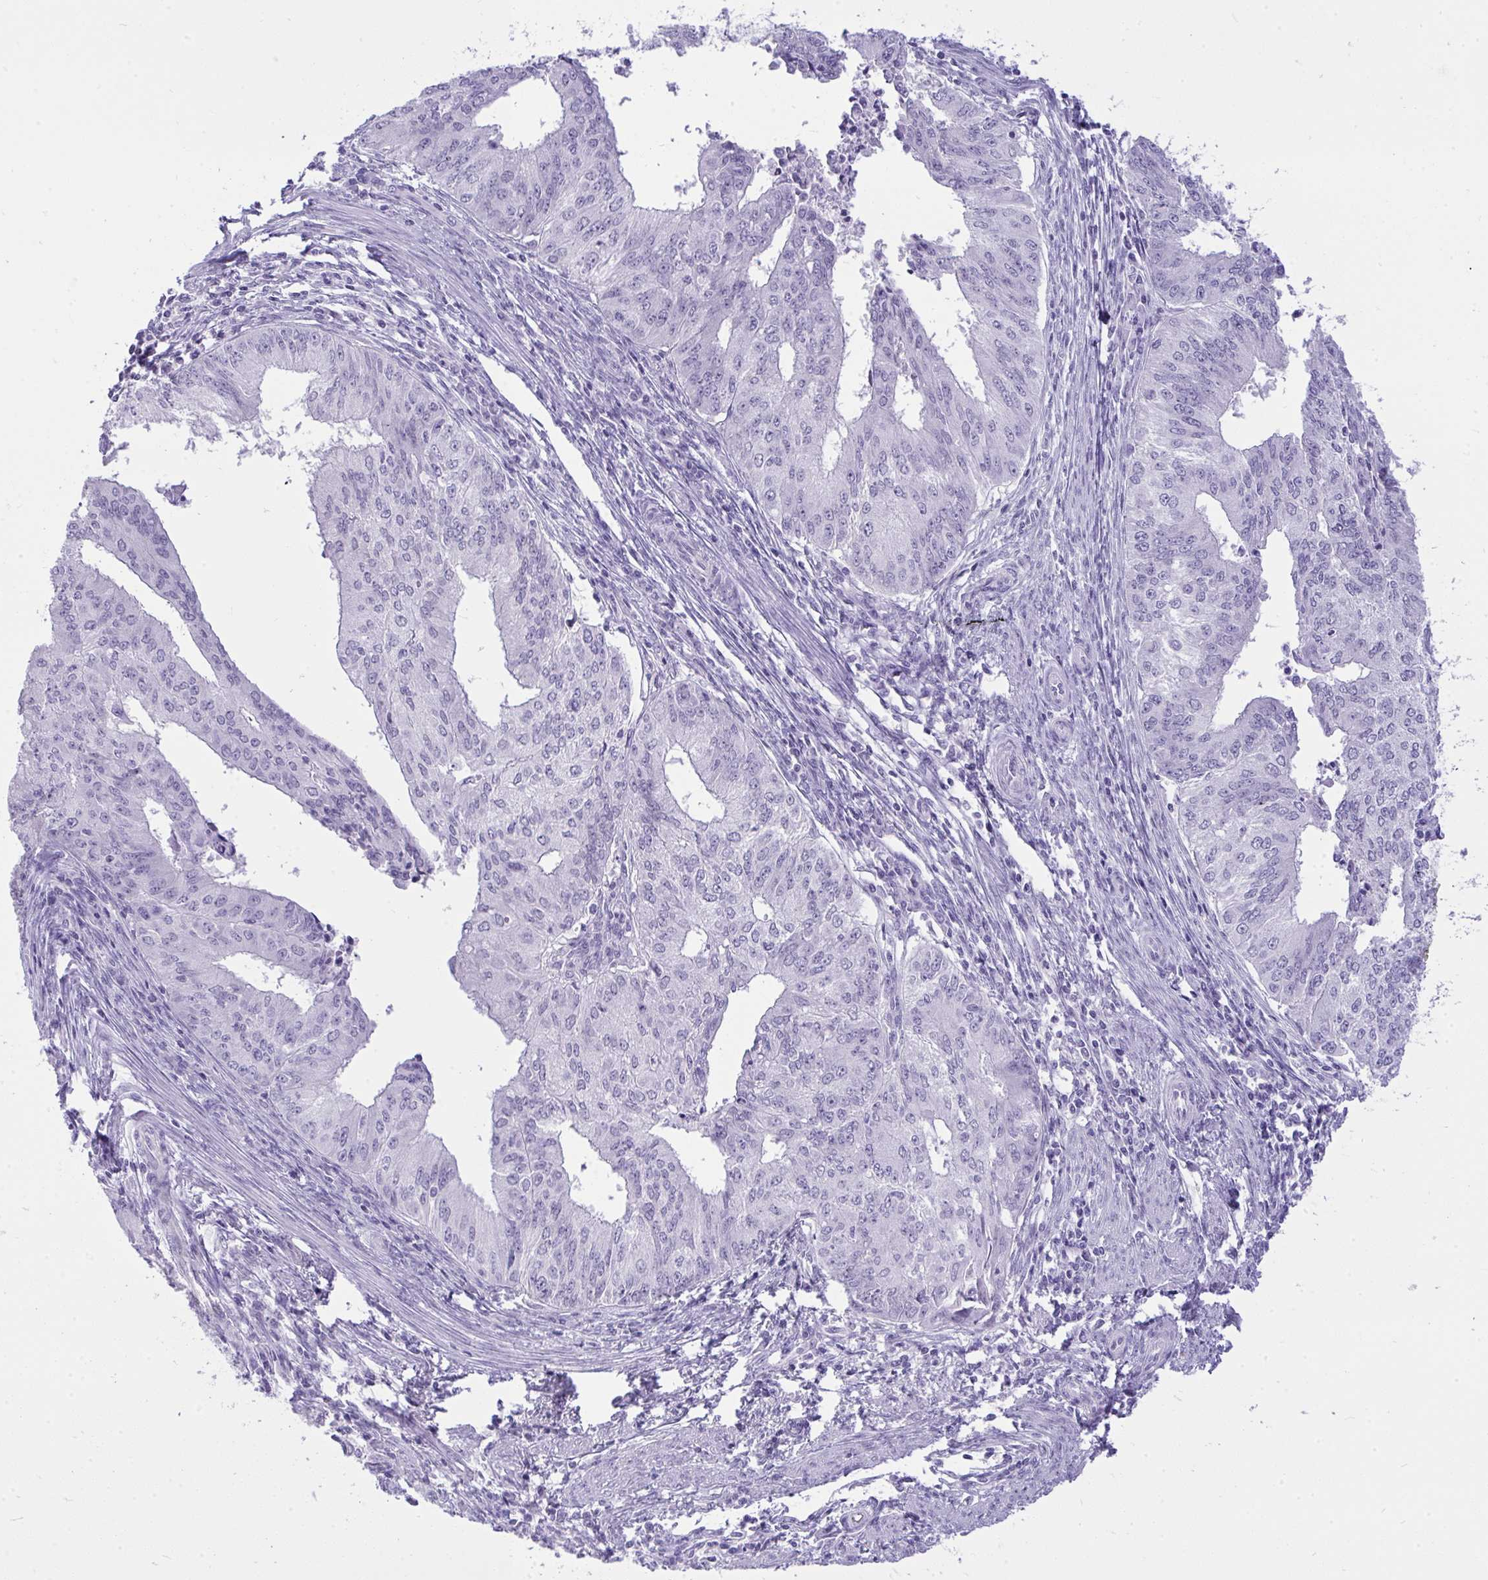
{"staining": {"intensity": "negative", "quantity": "none", "location": "none"}, "tissue": "endometrial cancer", "cell_type": "Tumor cells", "image_type": "cancer", "snomed": [{"axis": "morphology", "description": "Adenocarcinoma, NOS"}, {"axis": "topography", "description": "Endometrium"}], "caption": "High magnification brightfield microscopy of endometrial cancer (adenocarcinoma) stained with DAB (brown) and counterstained with hematoxylin (blue): tumor cells show no significant expression.", "gene": "PRM2", "patient": {"sex": "female", "age": 50}}